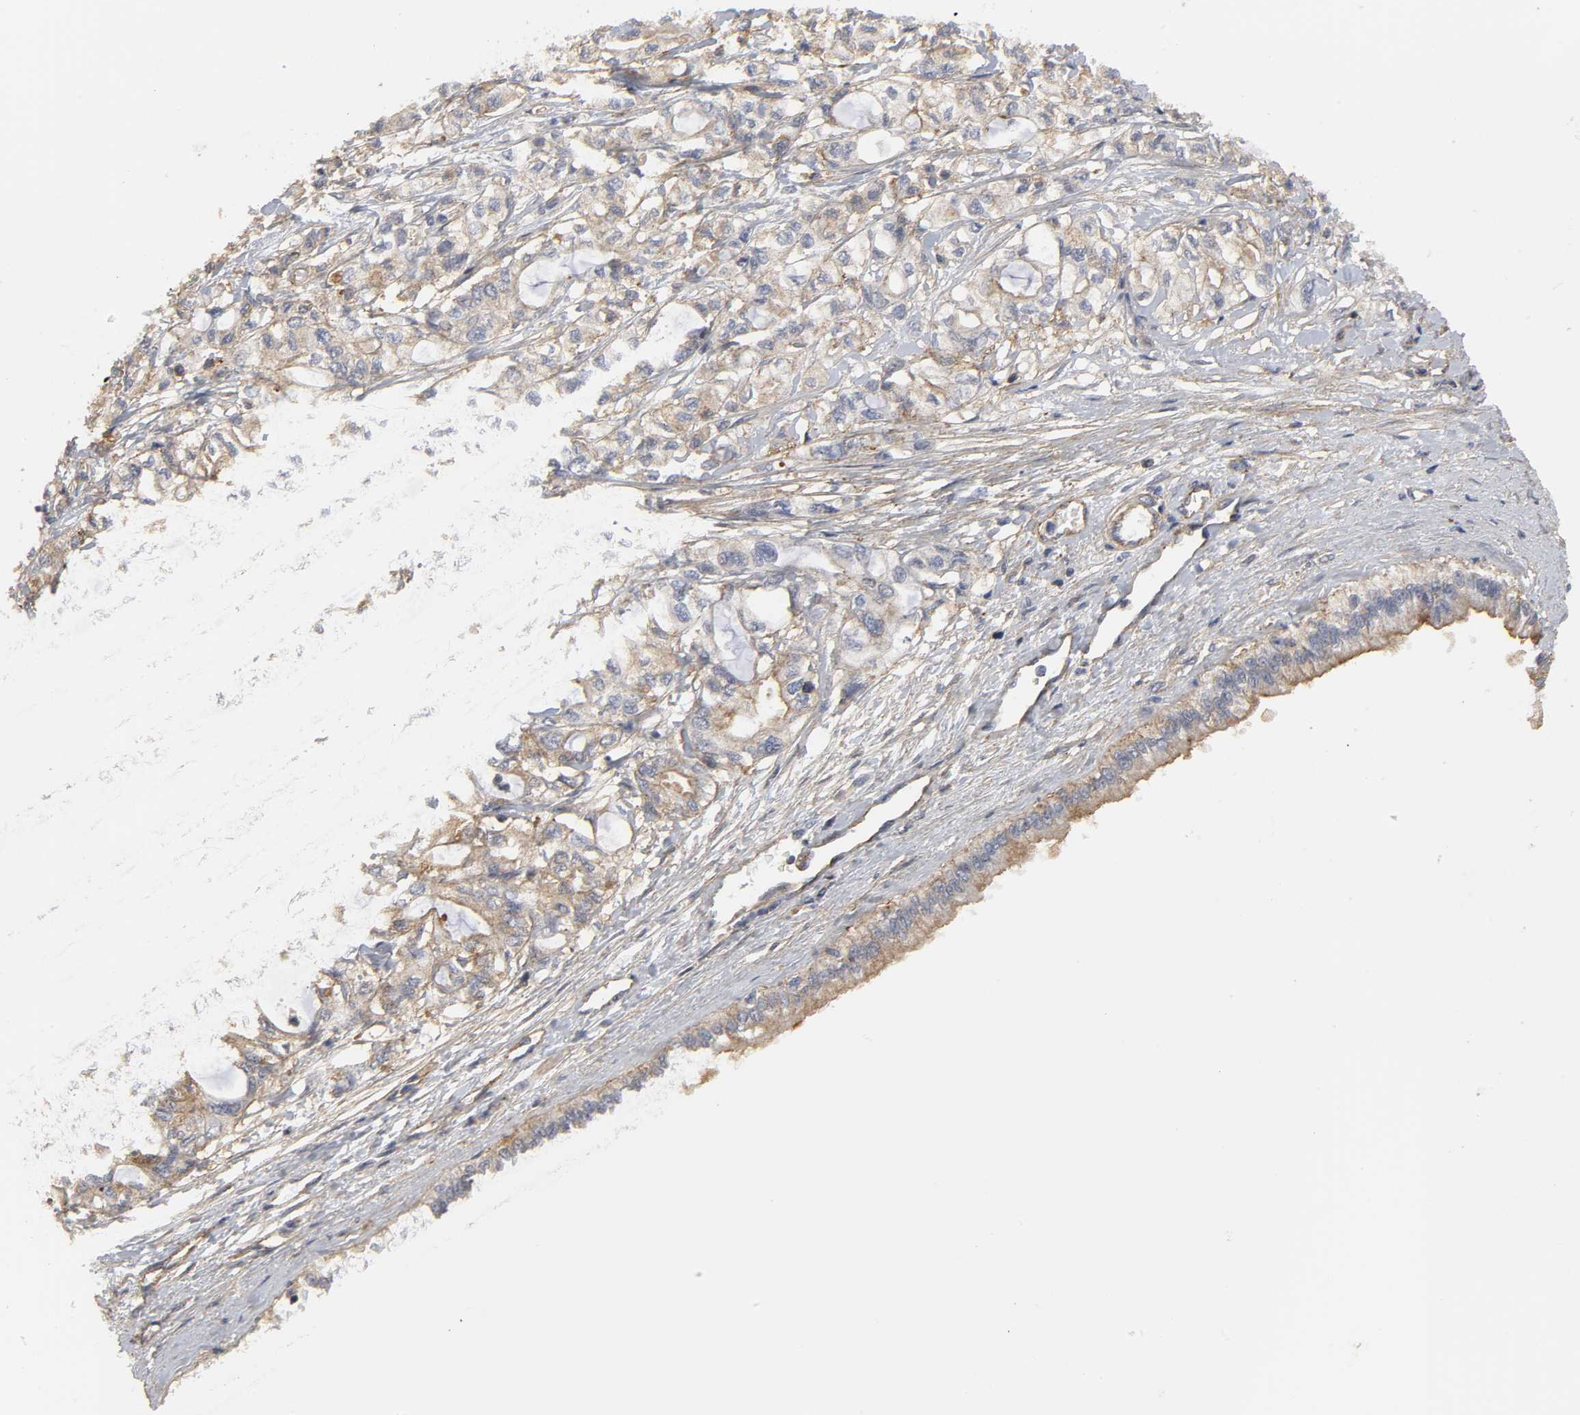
{"staining": {"intensity": "moderate", "quantity": ">75%", "location": "cytoplasmic/membranous"}, "tissue": "pancreatic cancer", "cell_type": "Tumor cells", "image_type": "cancer", "snomed": [{"axis": "morphology", "description": "Adenocarcinoma, NOS"}, {"axis": "topography", "description": "Pancreas"}], "caption": "Tumor cells show medium levels of moderate cytoplasmic/membranous positivity in approximately >75% of cells in human pancreatic adenocarcinoma.", "gene": "SH3GLB1", "patient": {"sex": "male", "age": 79}}